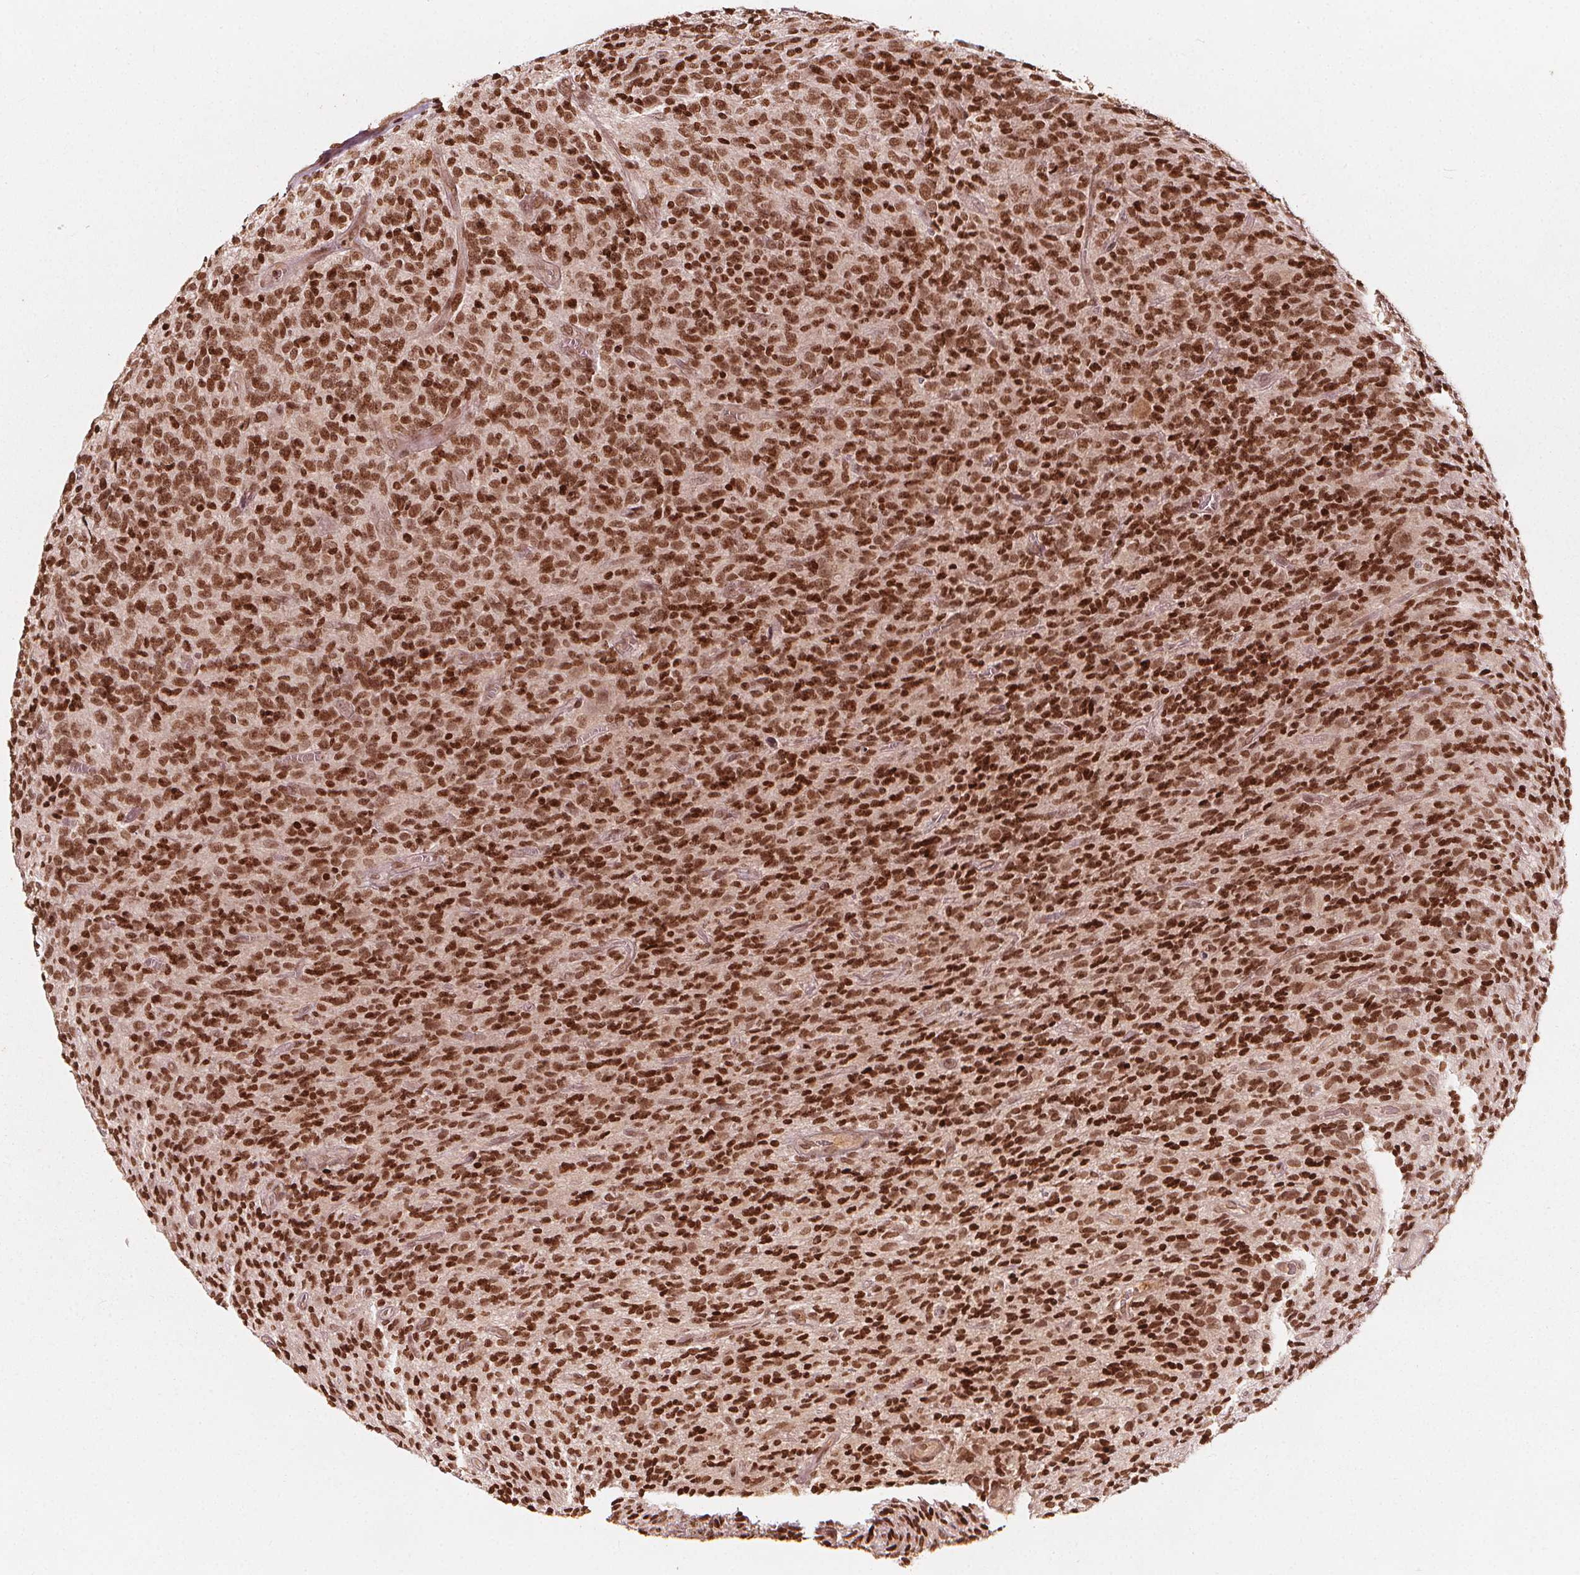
{"staining": {"intensity": "moderate", "quantity": ">75%", "location": "nuclear"}, "tissue": "glioma", "cell_type": "Tumor cells", "image_type": "cancer", "snomed": [{"axis": "morphology", "description": "Glioma, malignant, High grade"}, {"axis": "topography", "description": "Brain"}], "caption": "A medium amount of moderate nuclear expression is seen in about >75% of tumor cells in glioma tissue. (DAB IHC, brown staining for protein, blue staining for nuclei).", "gene": "H3C14", "patient": {"sex": "male", "age": 76}}